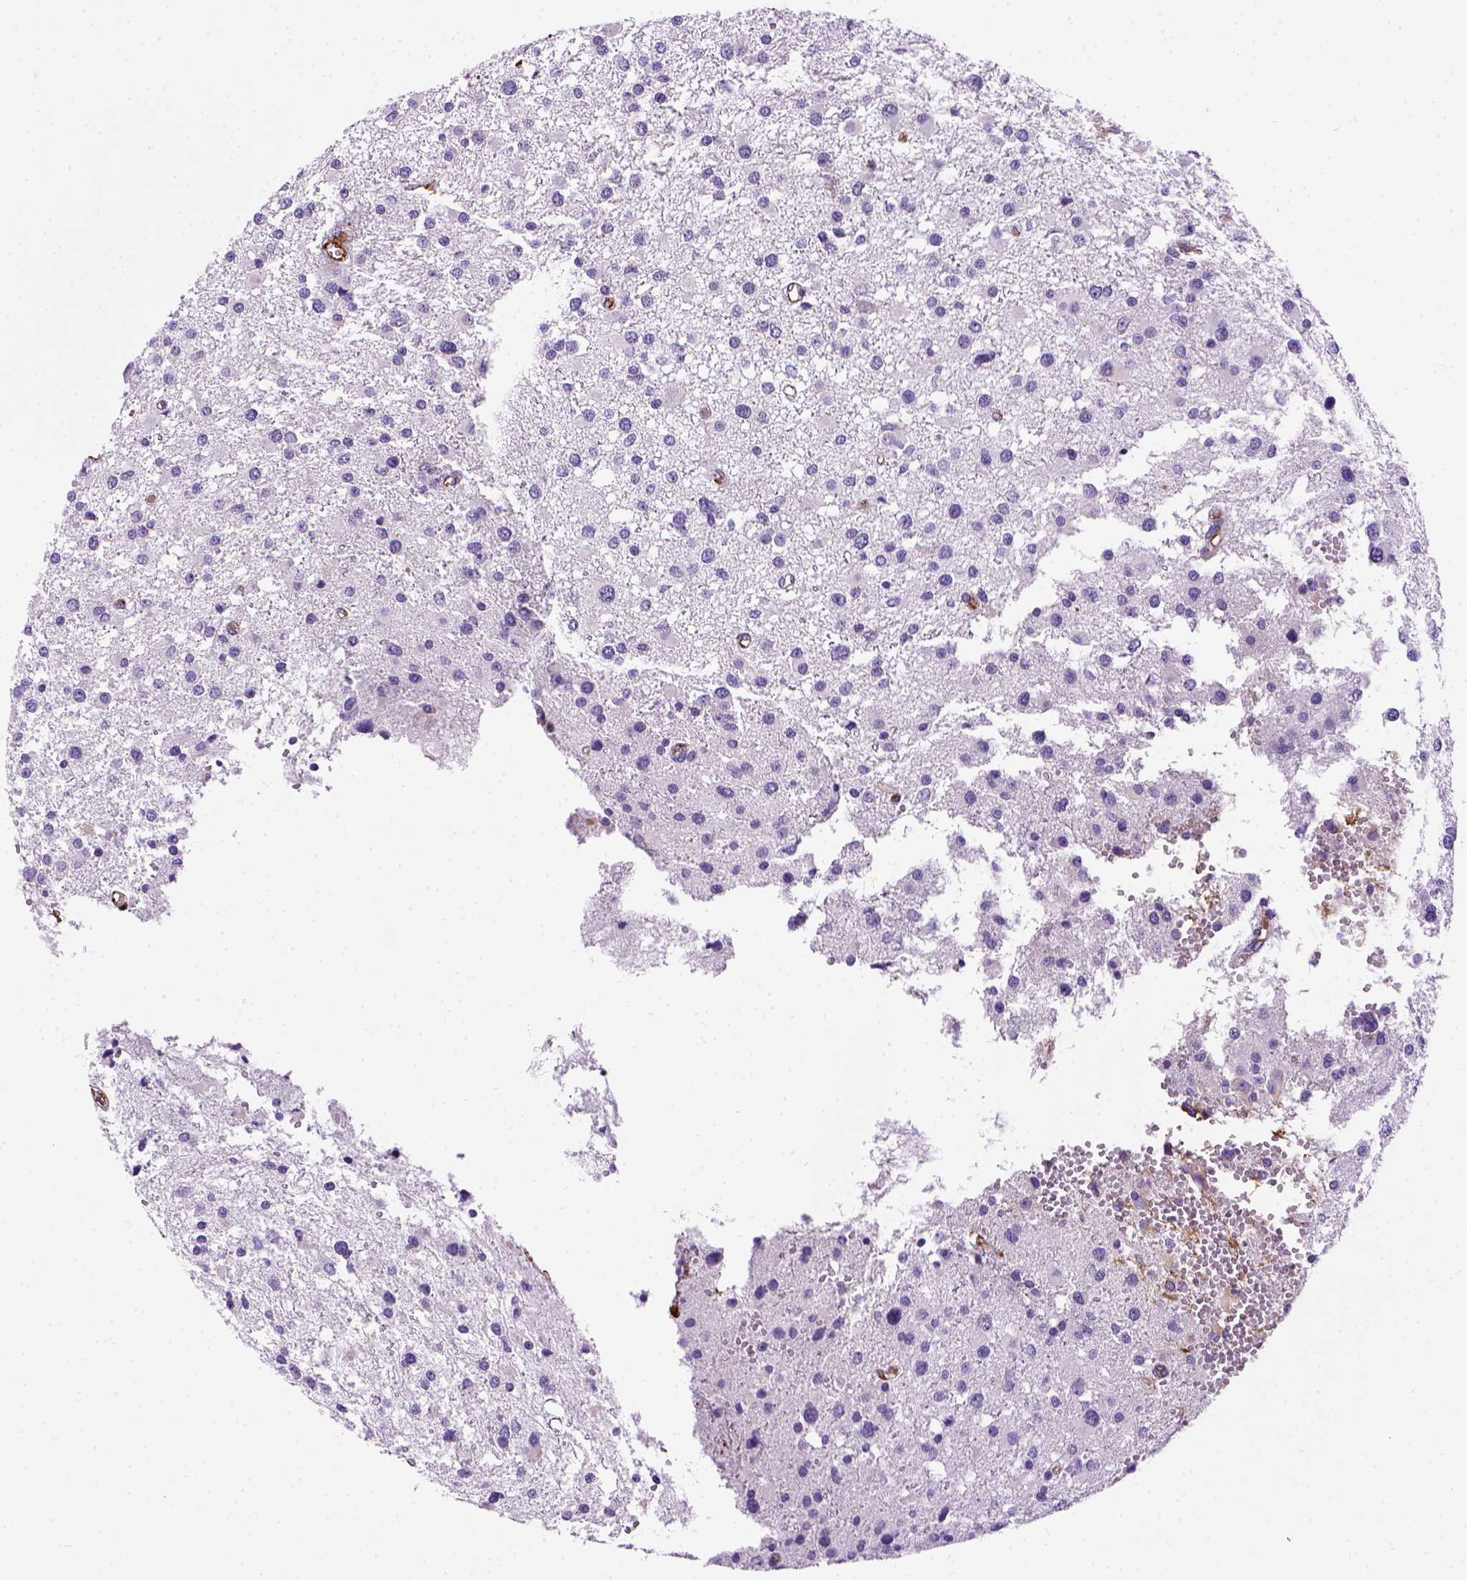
{"staining": {"intensity": "negative", "quantity": "none", "location": "none"}, "tissue": "glioma", "cell_type": "Tumor cells", "image_type": "cancer", "snomed": [{"axis": "morphology", "description": "Glioma, malignant, High grade"}, {"axis": "topography", "description": "Brain"}], "caption": "Image shows no protein expression in tumor cells of glioma tissue. The staining is performed using DAB (3,3'-diaminobenzidine) brown chromogen with nuclei counter-stained in using hematoxylin.", "gene": "VWF", "patient": {"sex": "male", "age": 54}}